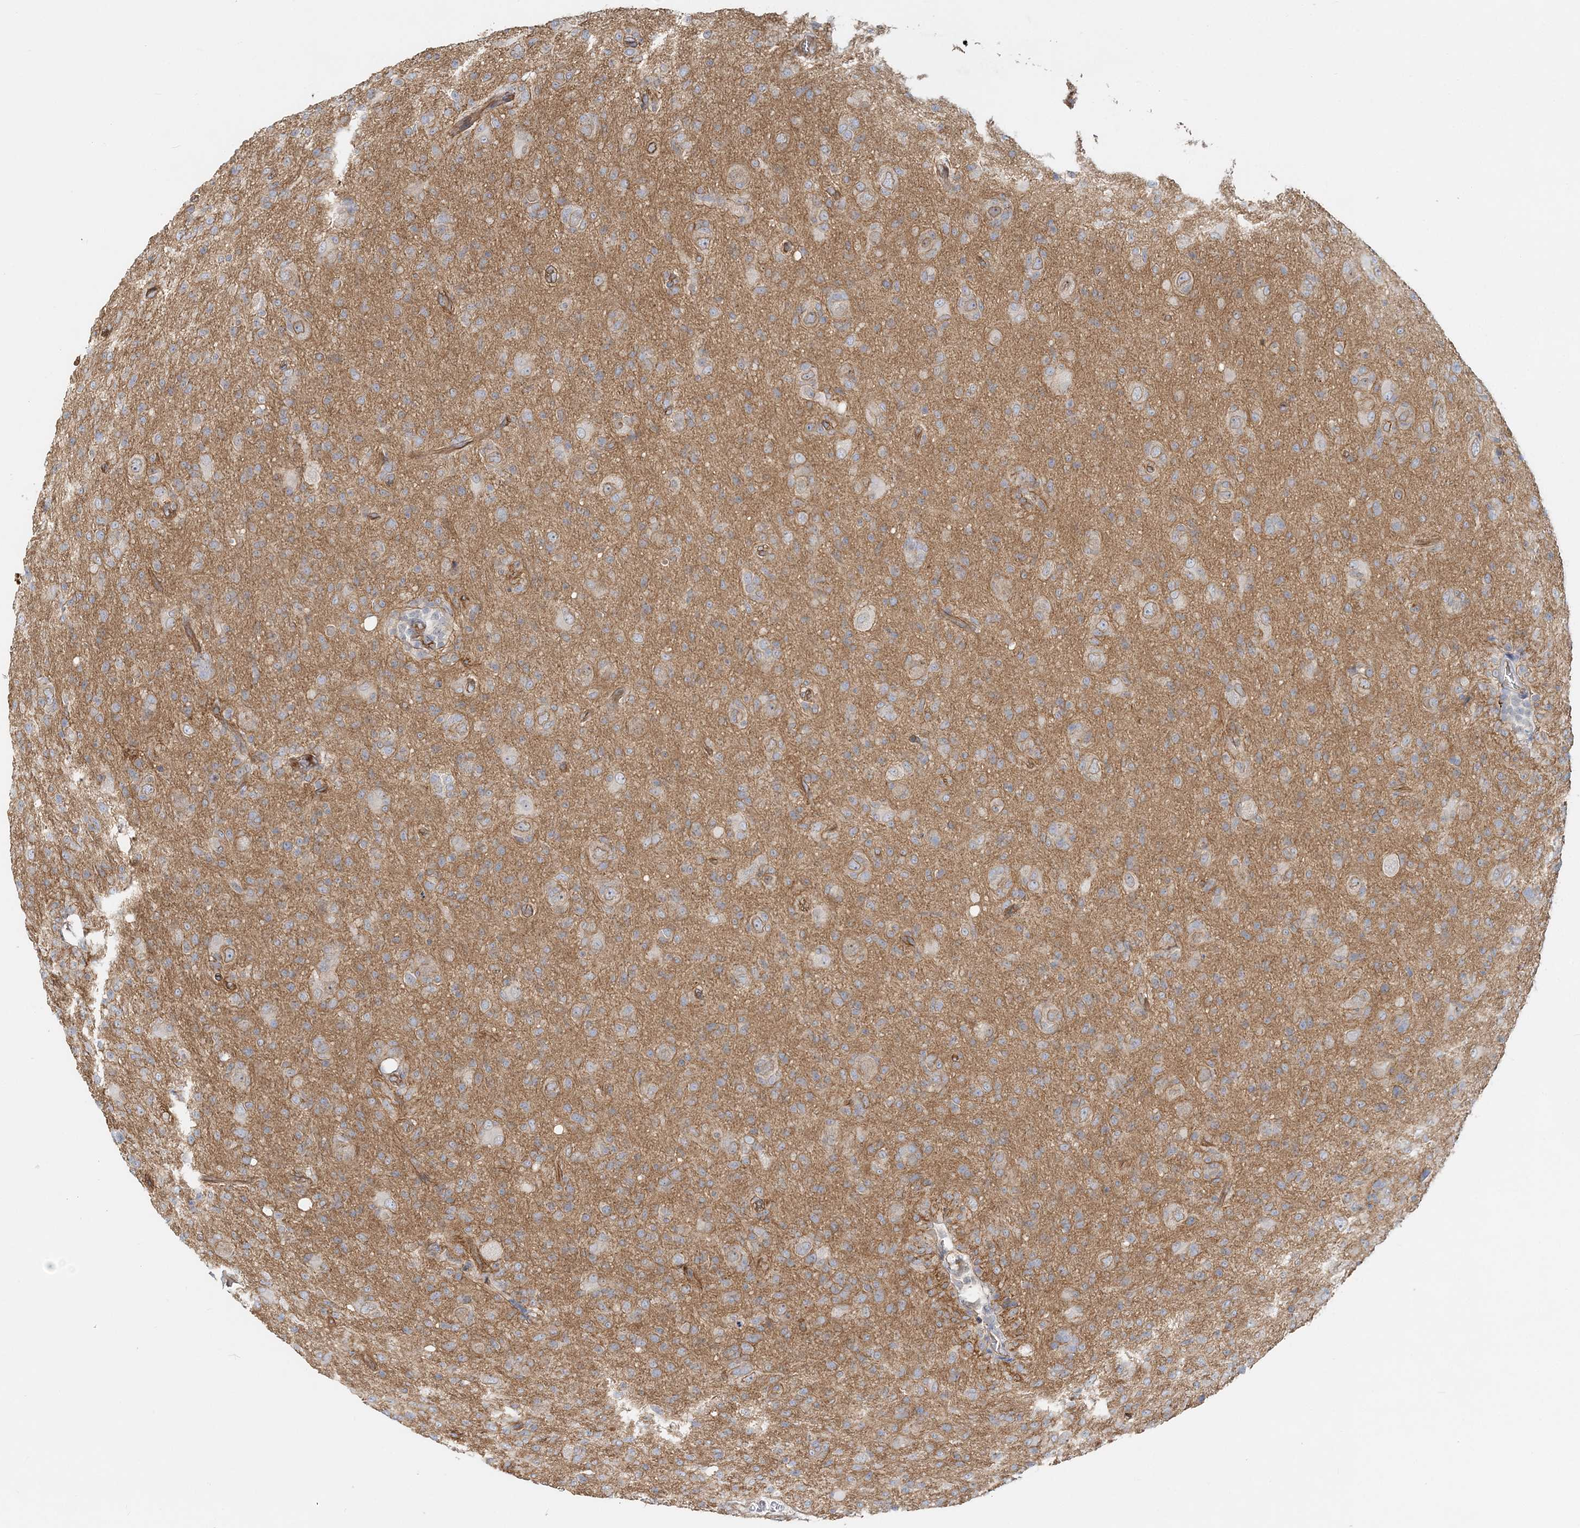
{"staining": {"intensity": "weak", "quantity": "25%-75%", "location": "cytoplasmic/membranous"}, "tissue": "glioma", "cell_type": "Tumor cells", "image_type": "cancer", "snomed": [{"axis": "morphology", "description": "Glioma, malignant, High grade"}, {"axis": "topography", "description": "Brain"}], "caption": "Glioma was stained to show a protein in brown. There is low levels of weak cytoplasmic/membranous positivity in about 25%-75% of tumor cells.", "gene": "DNAH1", "patient": {"sex": "female", "age": 57}}